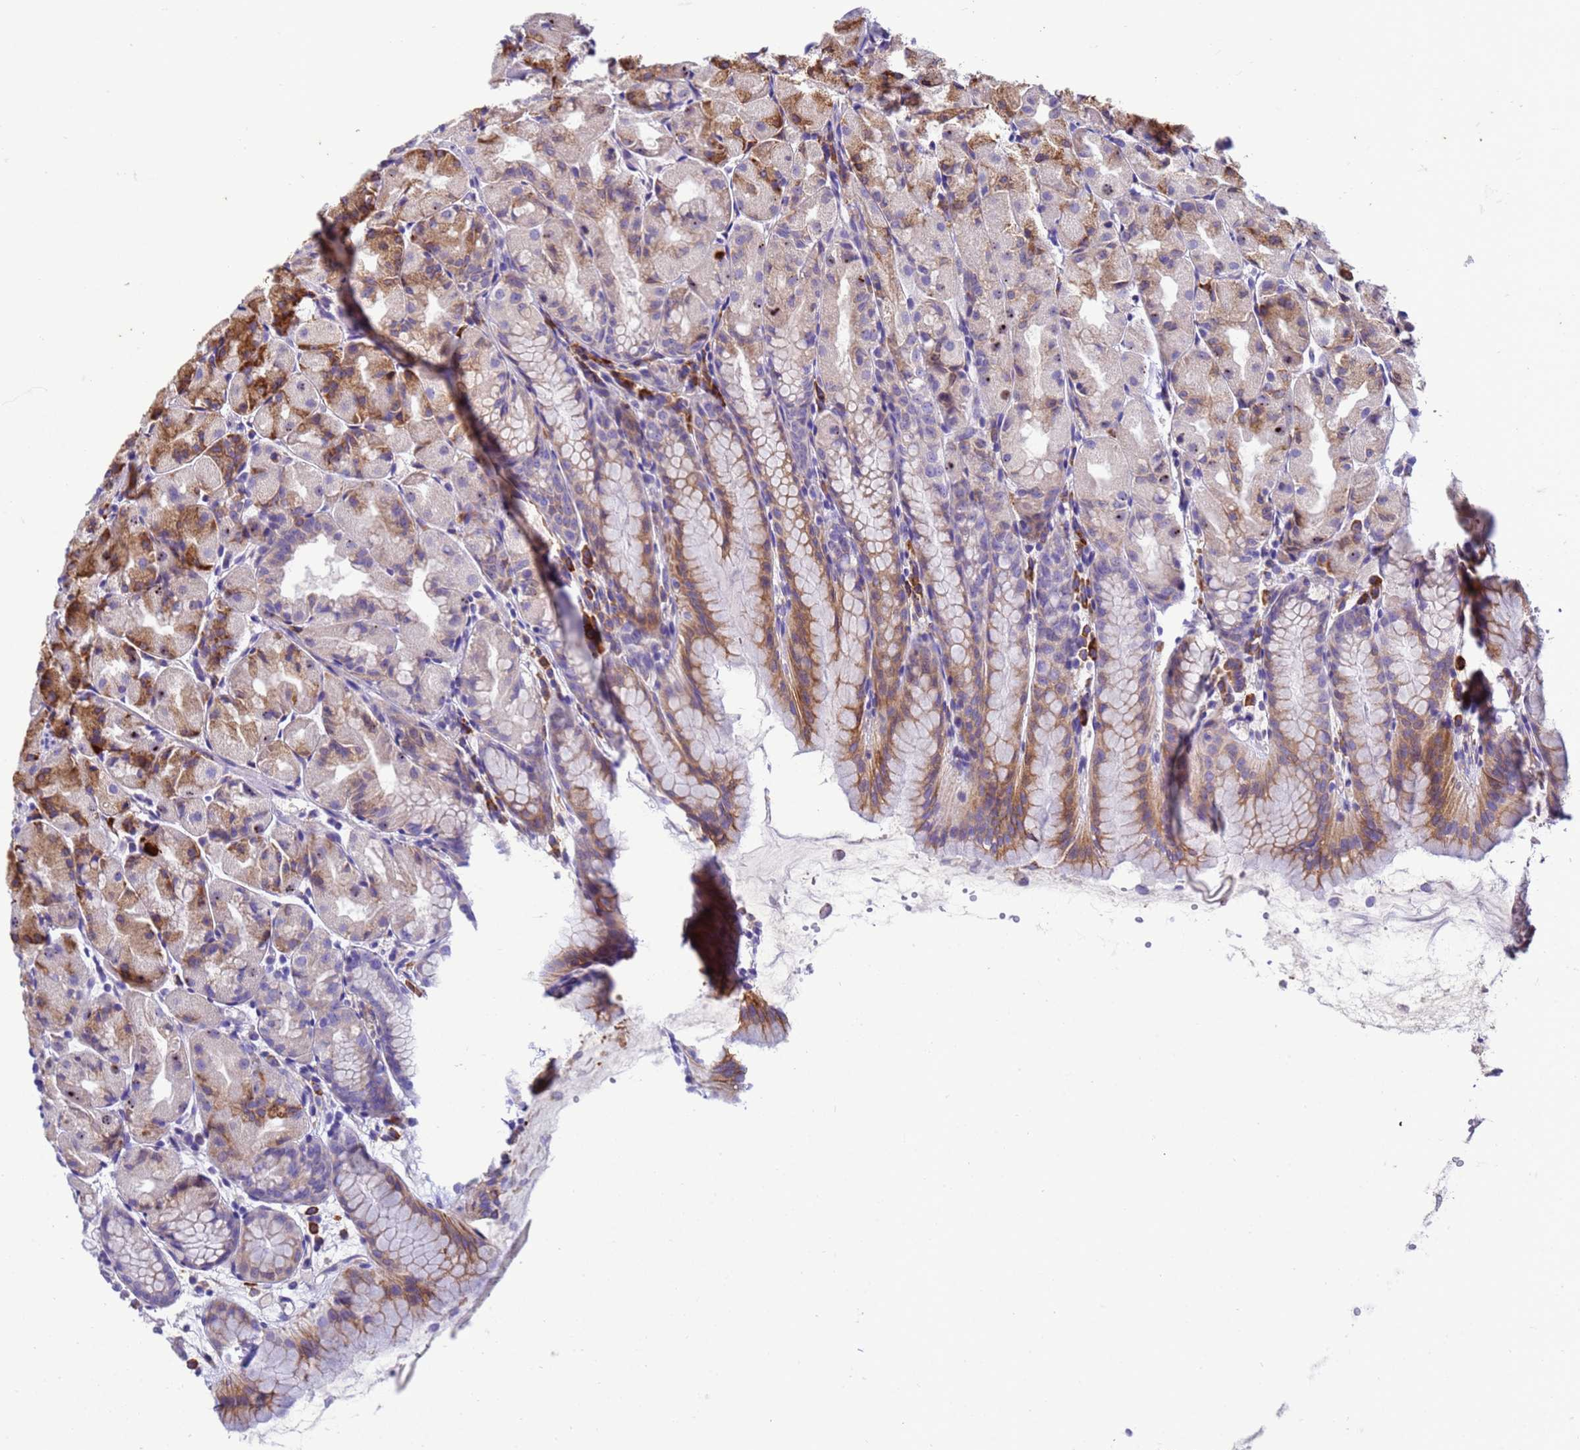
{"staining": {"intensity": "moderate", "quantity": "25%-75%", "location": "cytoplasmic/membranous"}, "tissue": "stomach", "cell_type": "Glandular cells", "image_type": "normal", "snomed": [{"axis": "morphology", "description": "Normal tissue, NOS"}, {"axis": "topography", "description": "Stomach, upper"}], "caption": "Protein staining exhibits moderate cytoplasmic/membranous positivity in about 25%-75% of glandular cells in normal stomach.", "gene": "THAP5", "patient": {"sex": "male", "age": 47}}